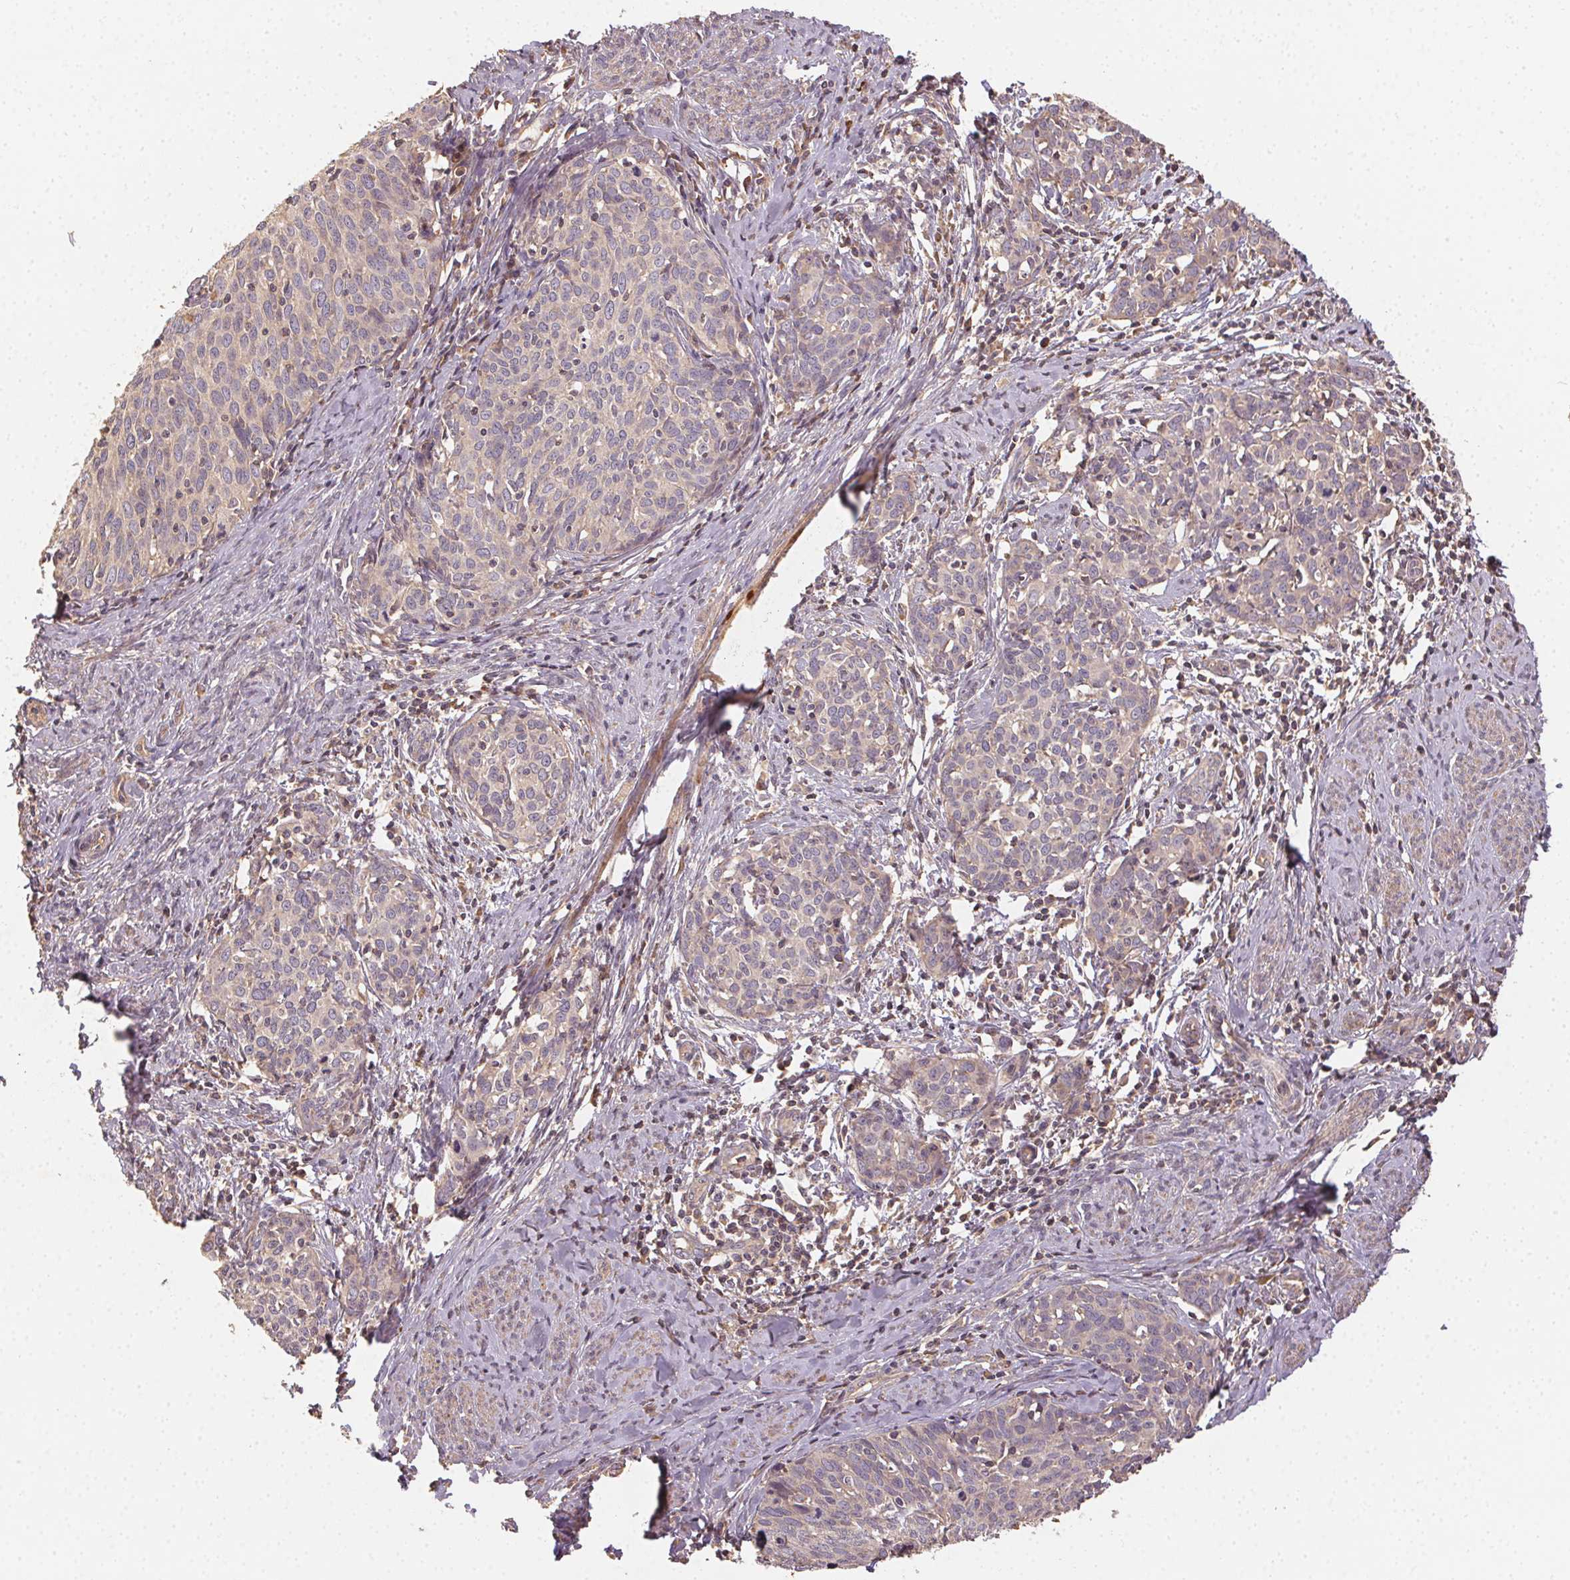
{"staining": {"intensity": "weak", "quantity": "<25%", "location": "cytoplasmic/membranous"}, "tissue": "cervical cancer", "cell_type": "Tumor cells", "image_type": "cancer", "snomed": [{"axis": "morphology", "description": "Squamous cell carcinoma, NOS"}, {"axis": "topography", "description": "Cervix"}], "caption": "This is an immunohistochemistry image of human cervical squamous cell carcinoma. There is no positivity in tumor cells.", "gene": "RALA", "patient": {"sex": "female", "age": 62}}